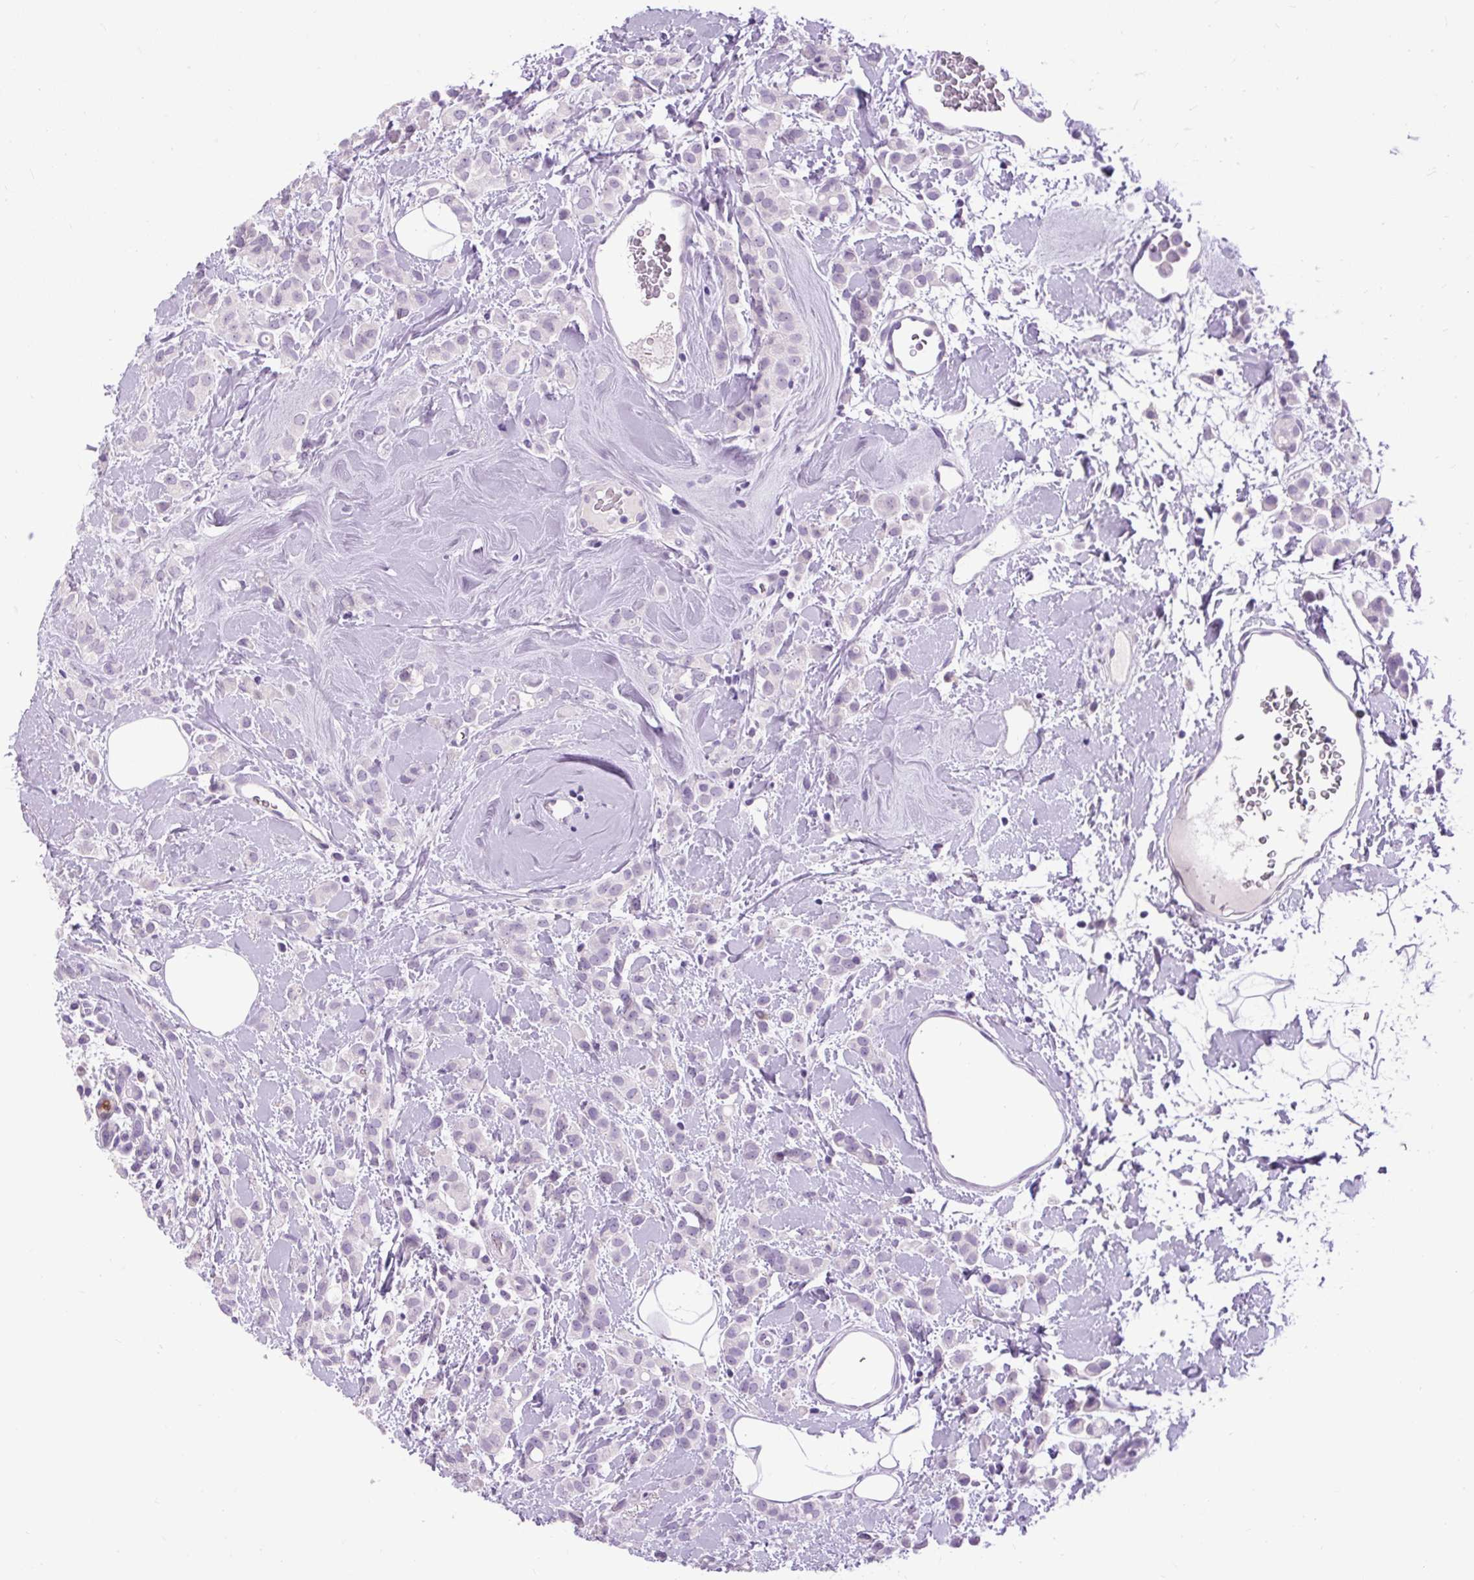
{"staining": {"intensity": "negative", "quantity": "none", "location": "none"}, "tissue": "breast cancer", "cell_type": "Tumor cells", "image_type": "cancer", "snomed": [{"axis": "morphology", "description": "Lobular carcinoma"}, {"axis": "topography", "description": "Breast"}], "caption": "A histopathology image of breast lobular carcinoma stained for a protein demonstrates no brown staining in tumor cells.", "gene": "FABP7", "patient": {"sex": "female", "age": 68}}